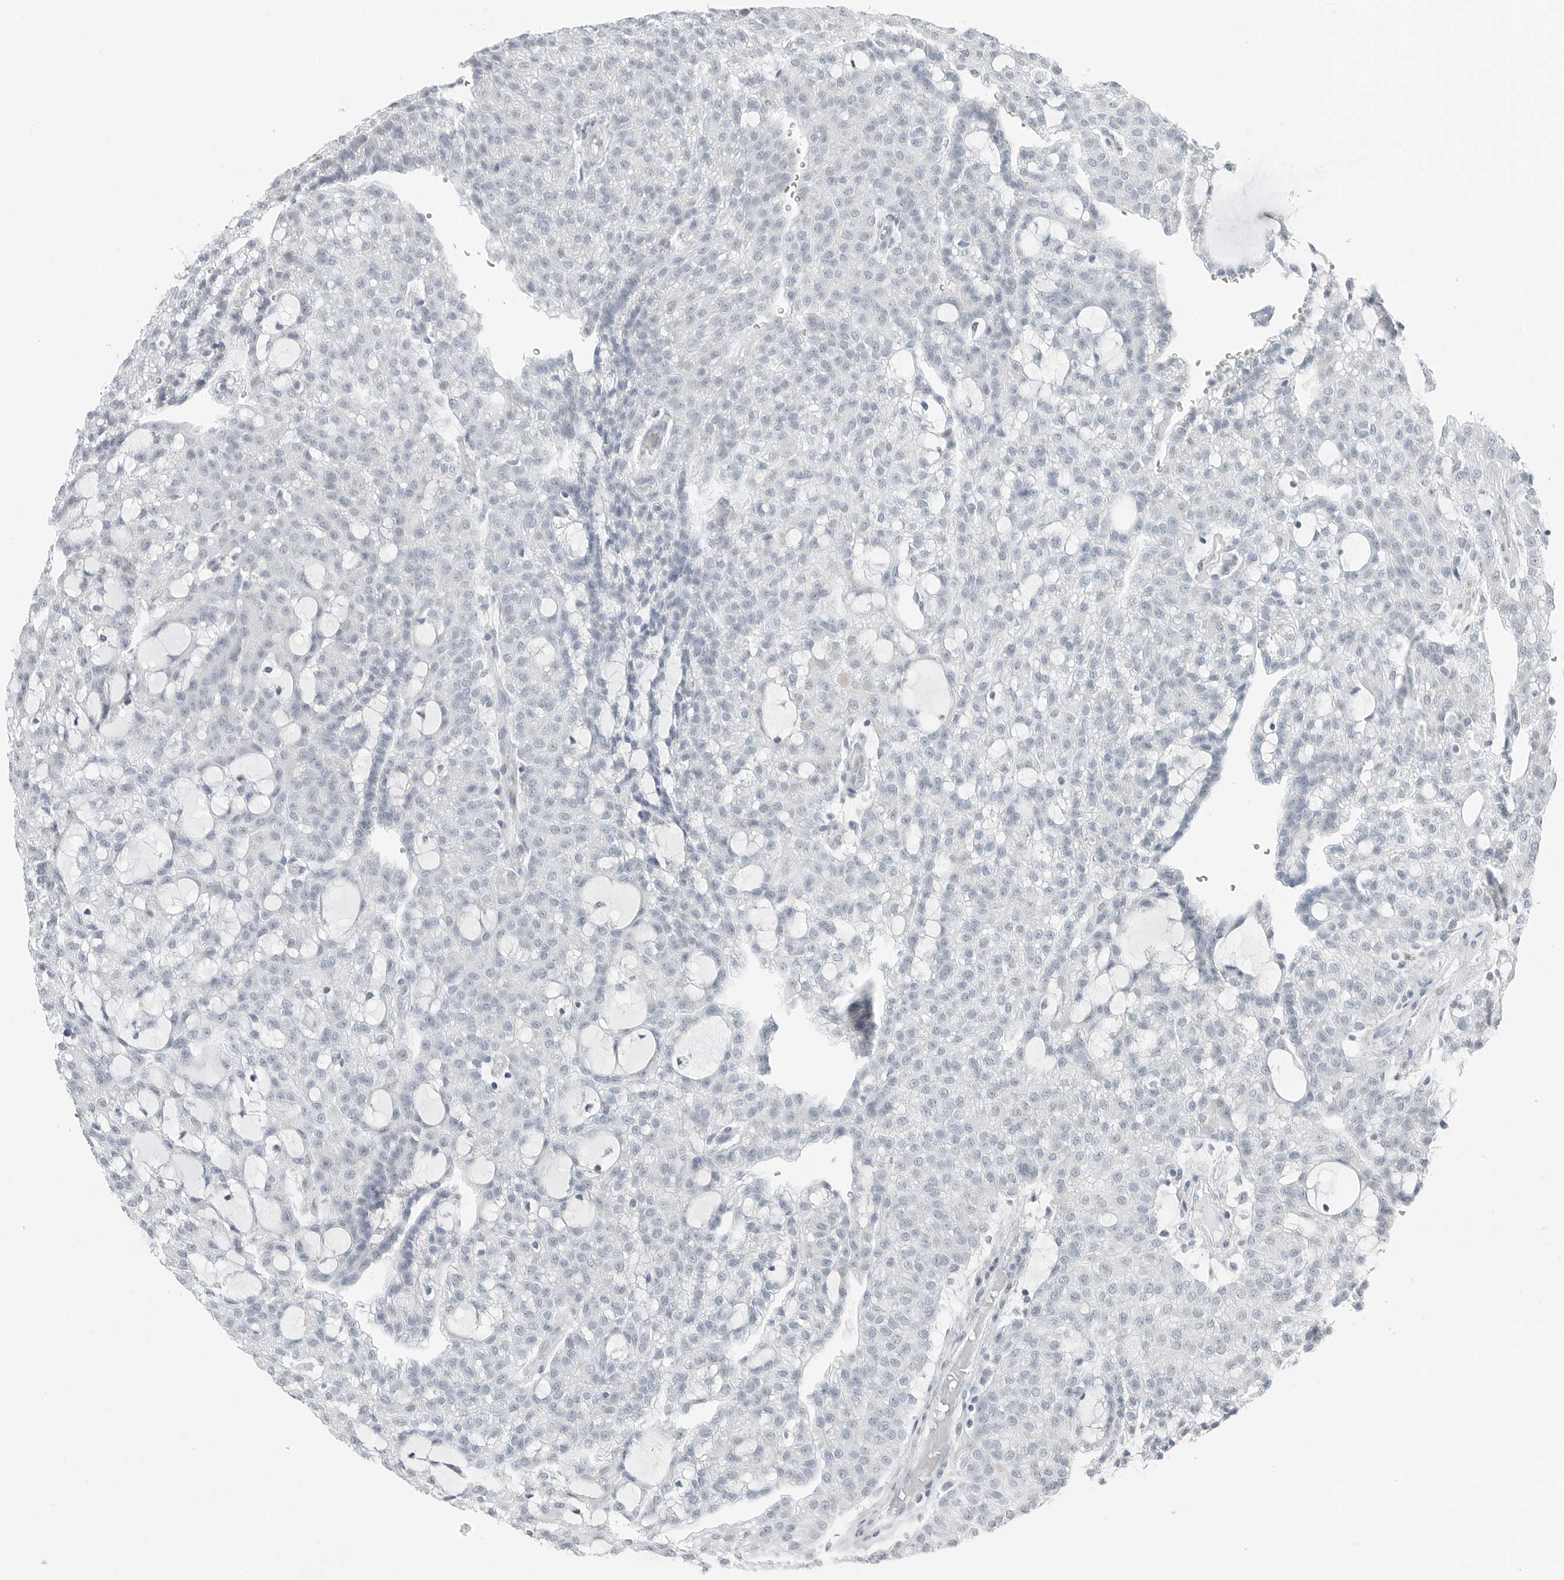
{"staining": {"intensity": "negative", "quantity": "none", "location": "none"}, "tissue": "renal cancer", "cell_type": "Tumor cells", "image_type": "cancer", "snomed": [{"axis": "morphology", "description": "Adenocarcinoma, NOS"}, {"axis": "topography", "description": "Kidney"}], "caption": "Immunohistochemical staining of adenocarcinoma (renal) demonstrates no significant staining in tumor cells. The staining is performed using DAB brown chromogen with nuclei counter-stained in using hematoxylin.", "gene": "XIRP1", "patient": {"sex": "male", "age": 63}}